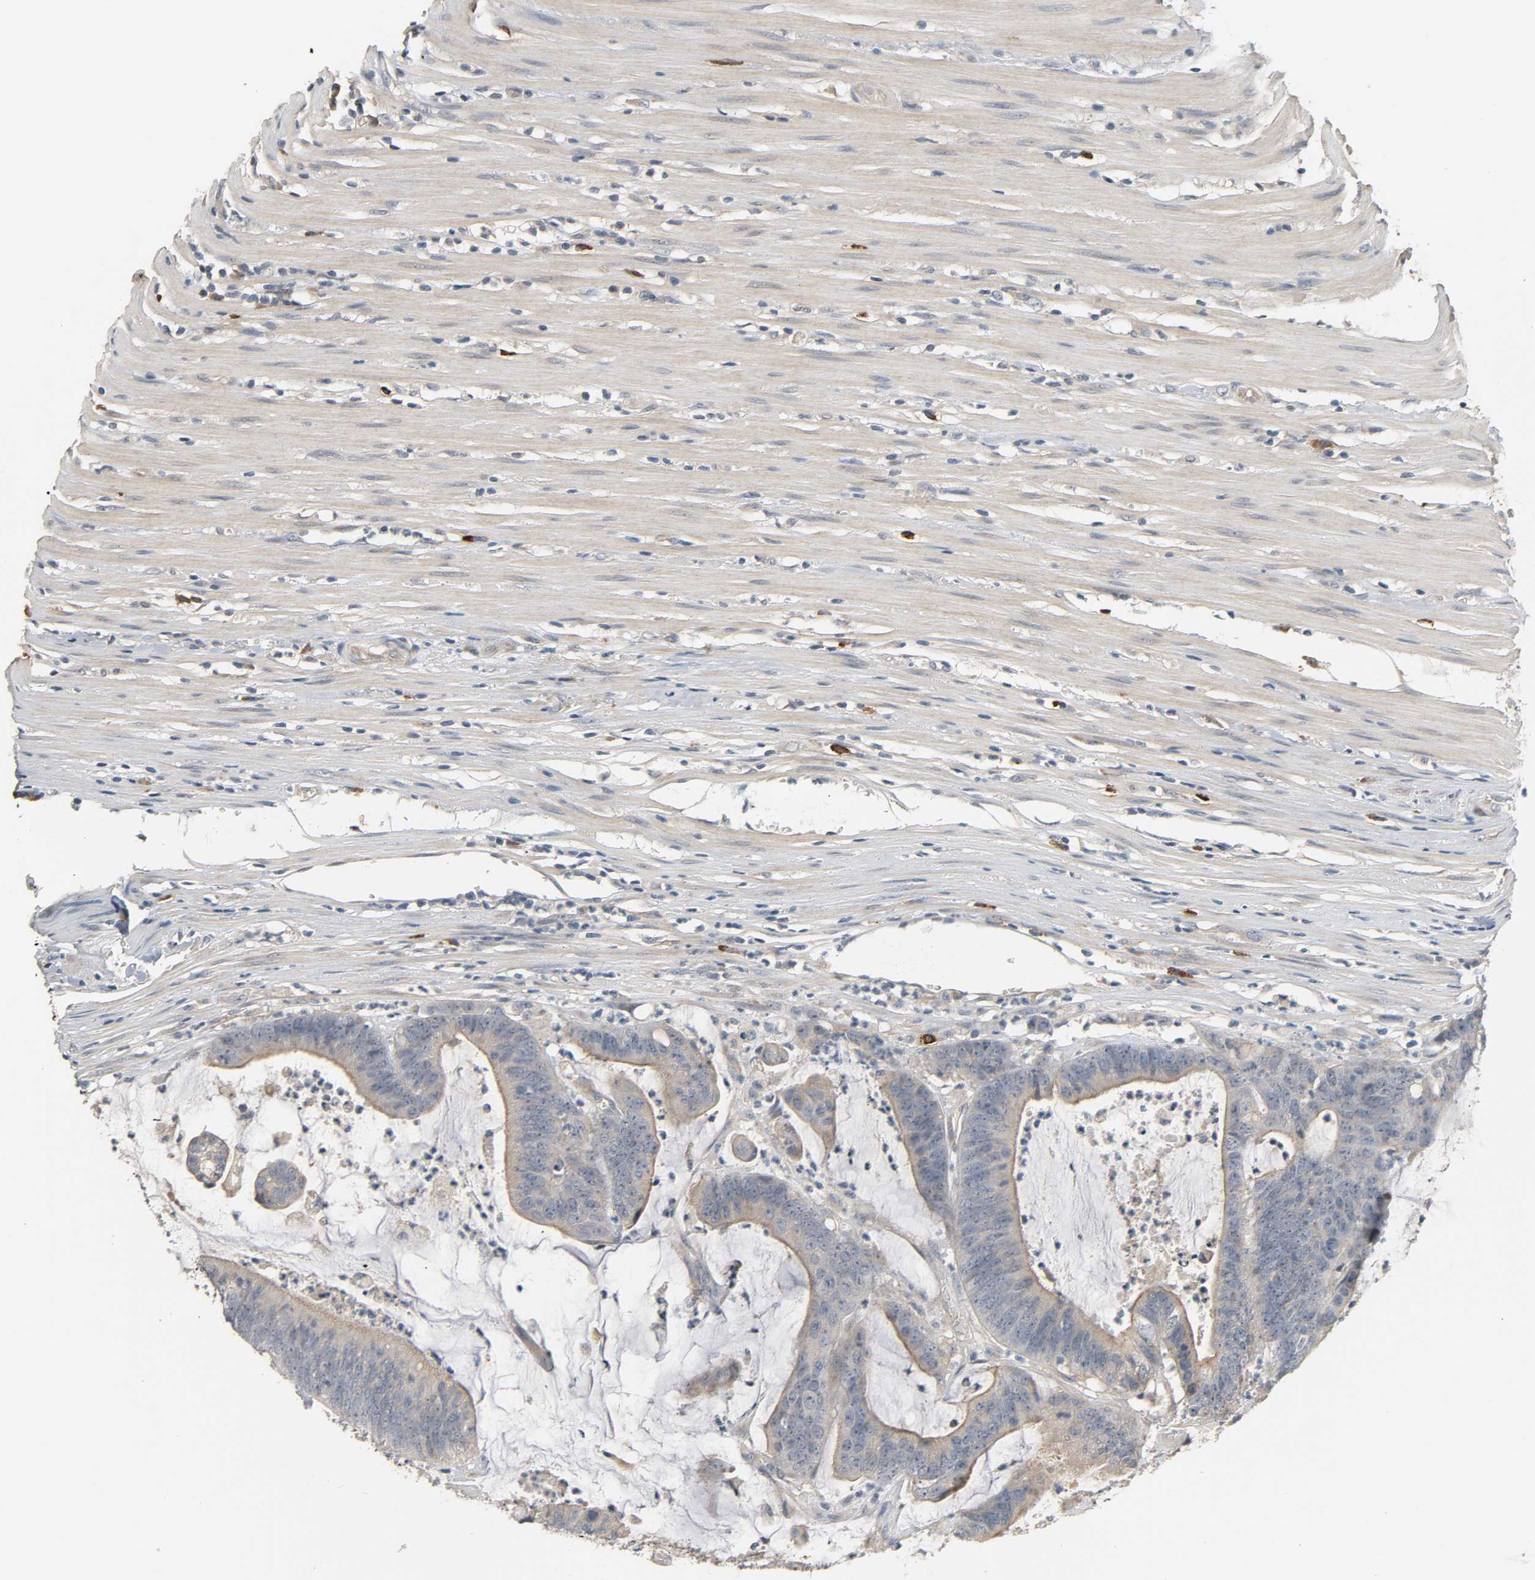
{"staining": {"intensity": "weak", "quantity": ">75%", "location": "cytoplasmic/membranous"}, "tissue": "colorectal cancer", "cell_type": "Tumor cells", "image_type": "cancer", "snomed": [{"axis": "morphology", "description": "Adenocarcinoma, NOS"}, {"axis": "topography", "description": "Rectum"}], "caption": "Immunohistochemistry of adenocarcinoma (colorectal) shows low levels of weak cytoplasmic/membranous staining in about >75% of tumor cells.", "gene": "LIMCH1", "patient": {"sex": "female", "age": 66}}